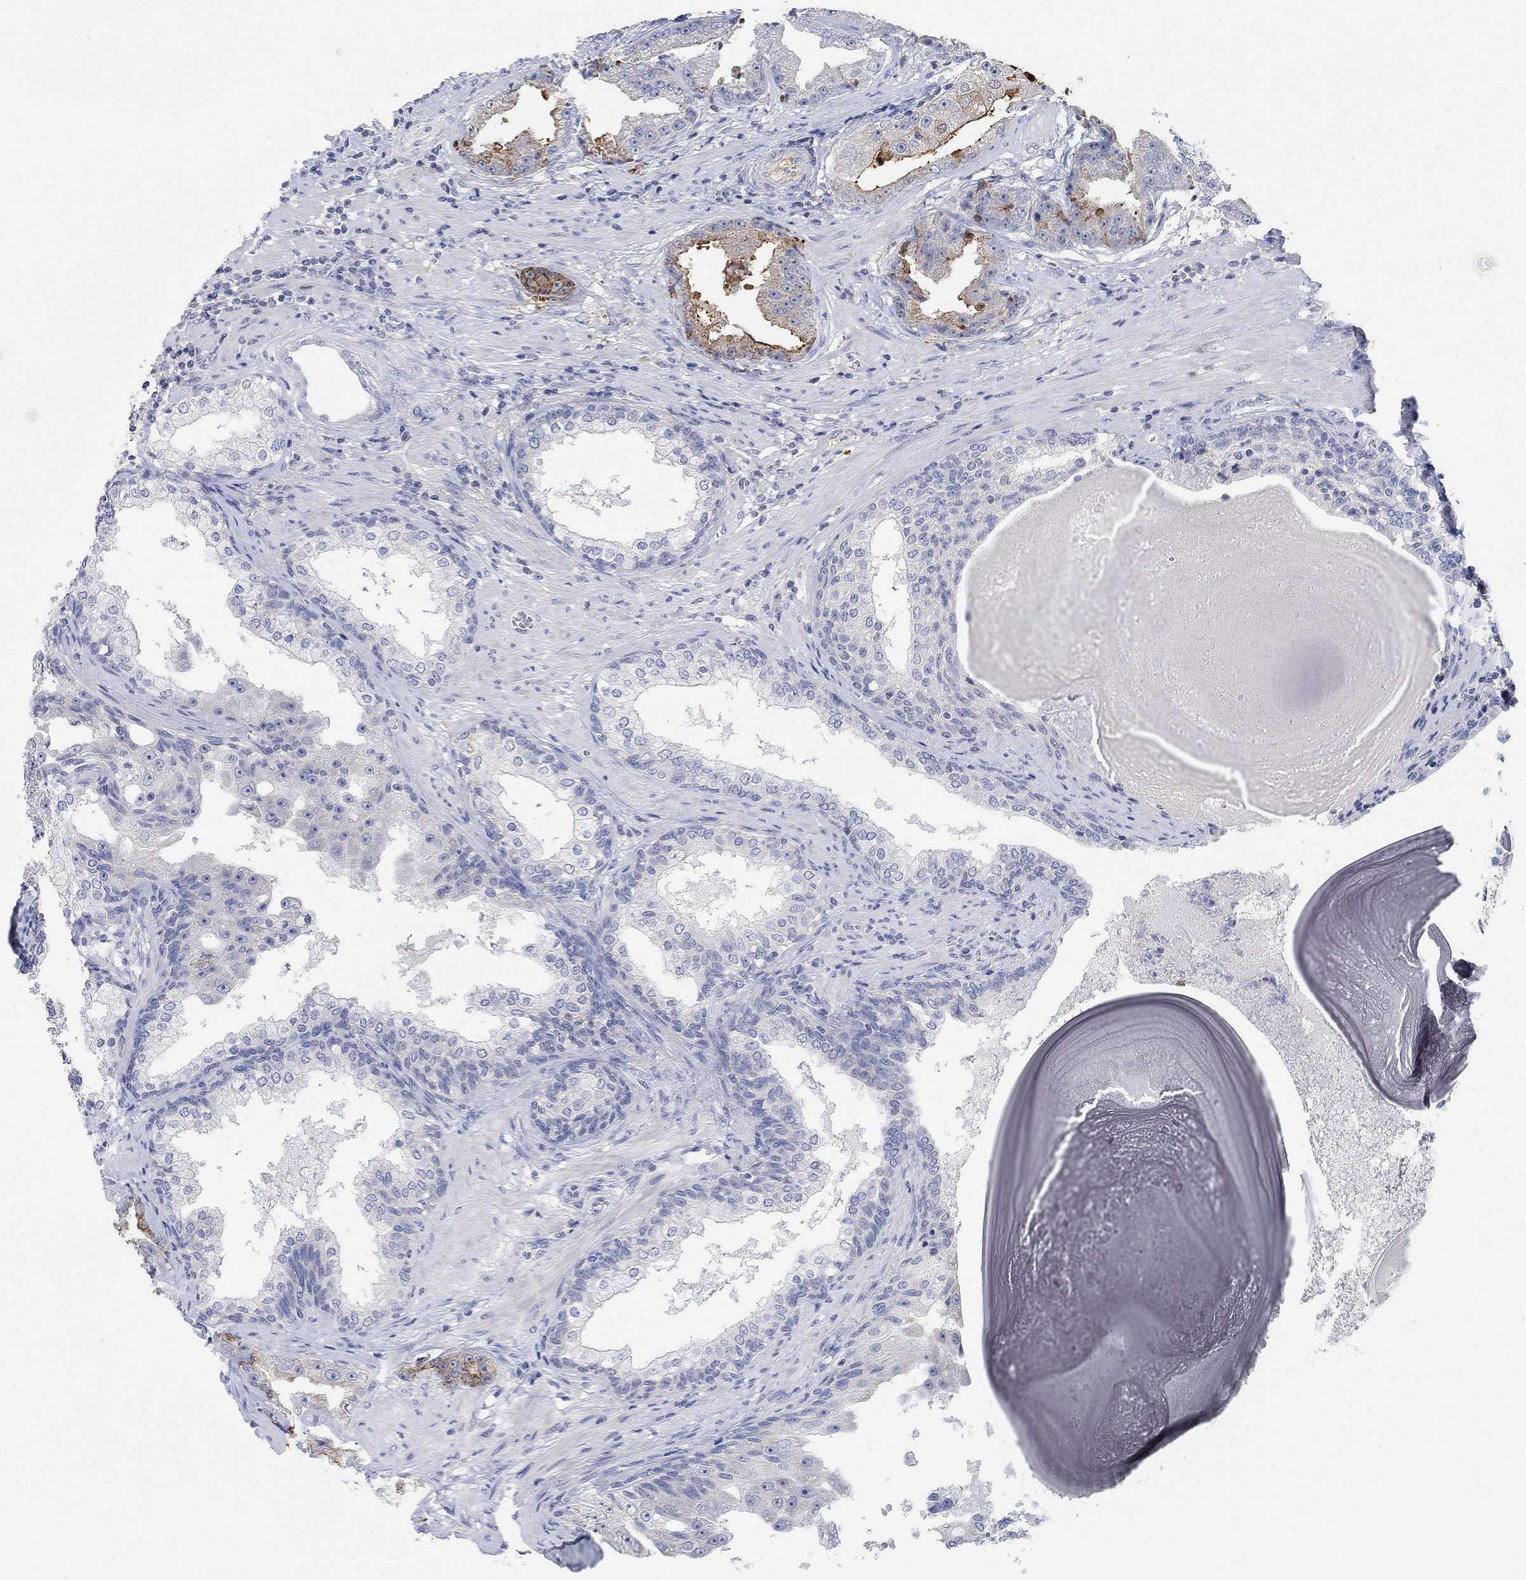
{"staining": {"intensity": "strong", "quantity": "<25%", "location": "cytoplasmic/membranous"}, "tissue": "prostate cancer", "cell_type": "Tumor cells", "image_type": "cancer", "snomed": [{"axis": "morphology", "description": "Adenocarcinoma, Low grade"}, {"axis": "topography", "description": "Prostate"}], "caption": "About <25% of tumor cells in human prostate low-grade adenocarcinoma reveal strong cytoplasmic/membranous protein positivity as visualized by brown immunohistochemical staining.", "gene": "ATP6V1E2", "patient": {"sex": "male", "age": 62}}